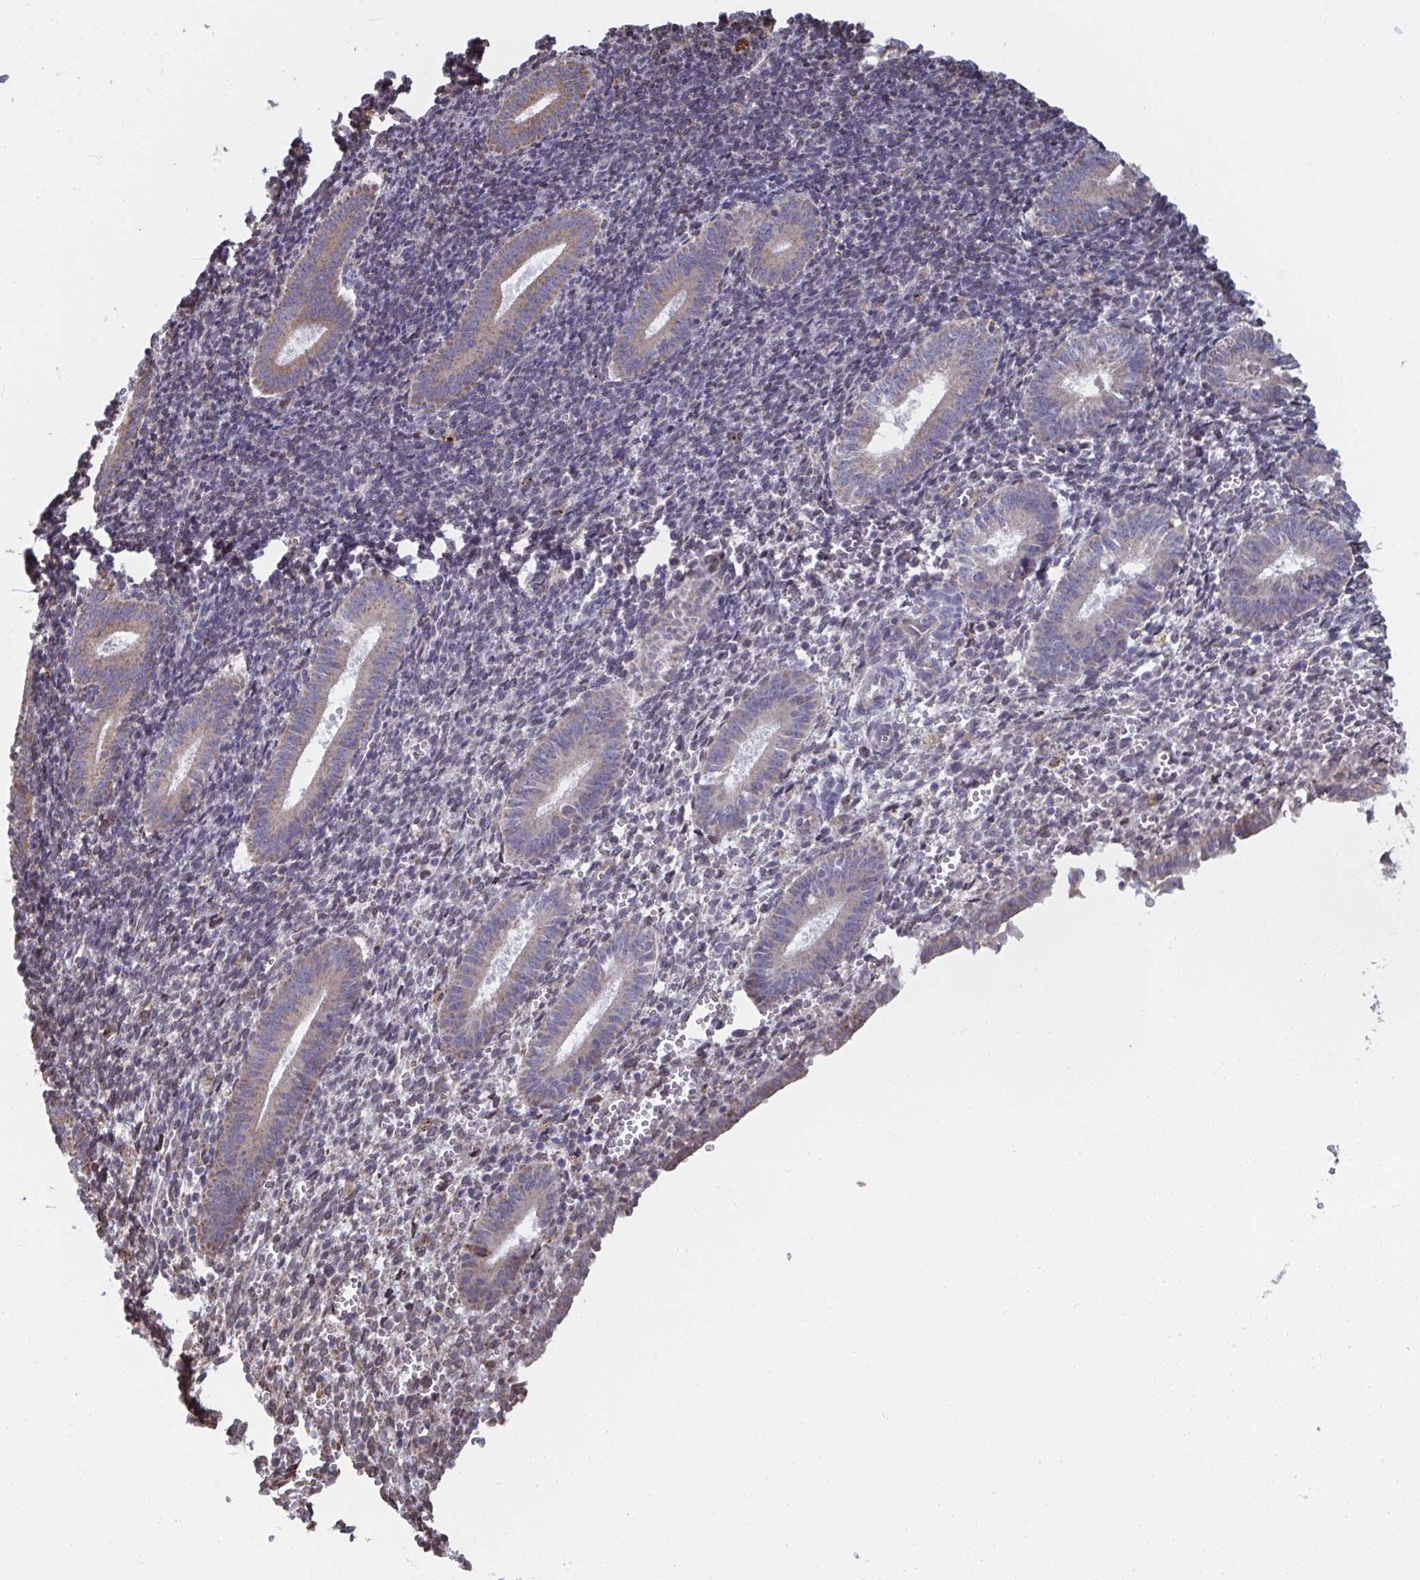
{"staining": {"intensity": "negative", "quantity": "none", "location": "none"}, "tissue": "endometrium", "cell_type": "Cells in endometrial stroma", "image_type": "normal", "snomed": [{"axis": "morphology", "description": "Normal tissue, NOS"}, {"axis": "topography", "description": "Endometrium"}], "caption": "Endometrium was stained to show a protein in brown. There is no significant expression in cells in endometrial stroma. (IHC, brightfield microscopy, high magnification).", "gene": "ELAVL1", "patient": {"sex": "female", "age": 25}}